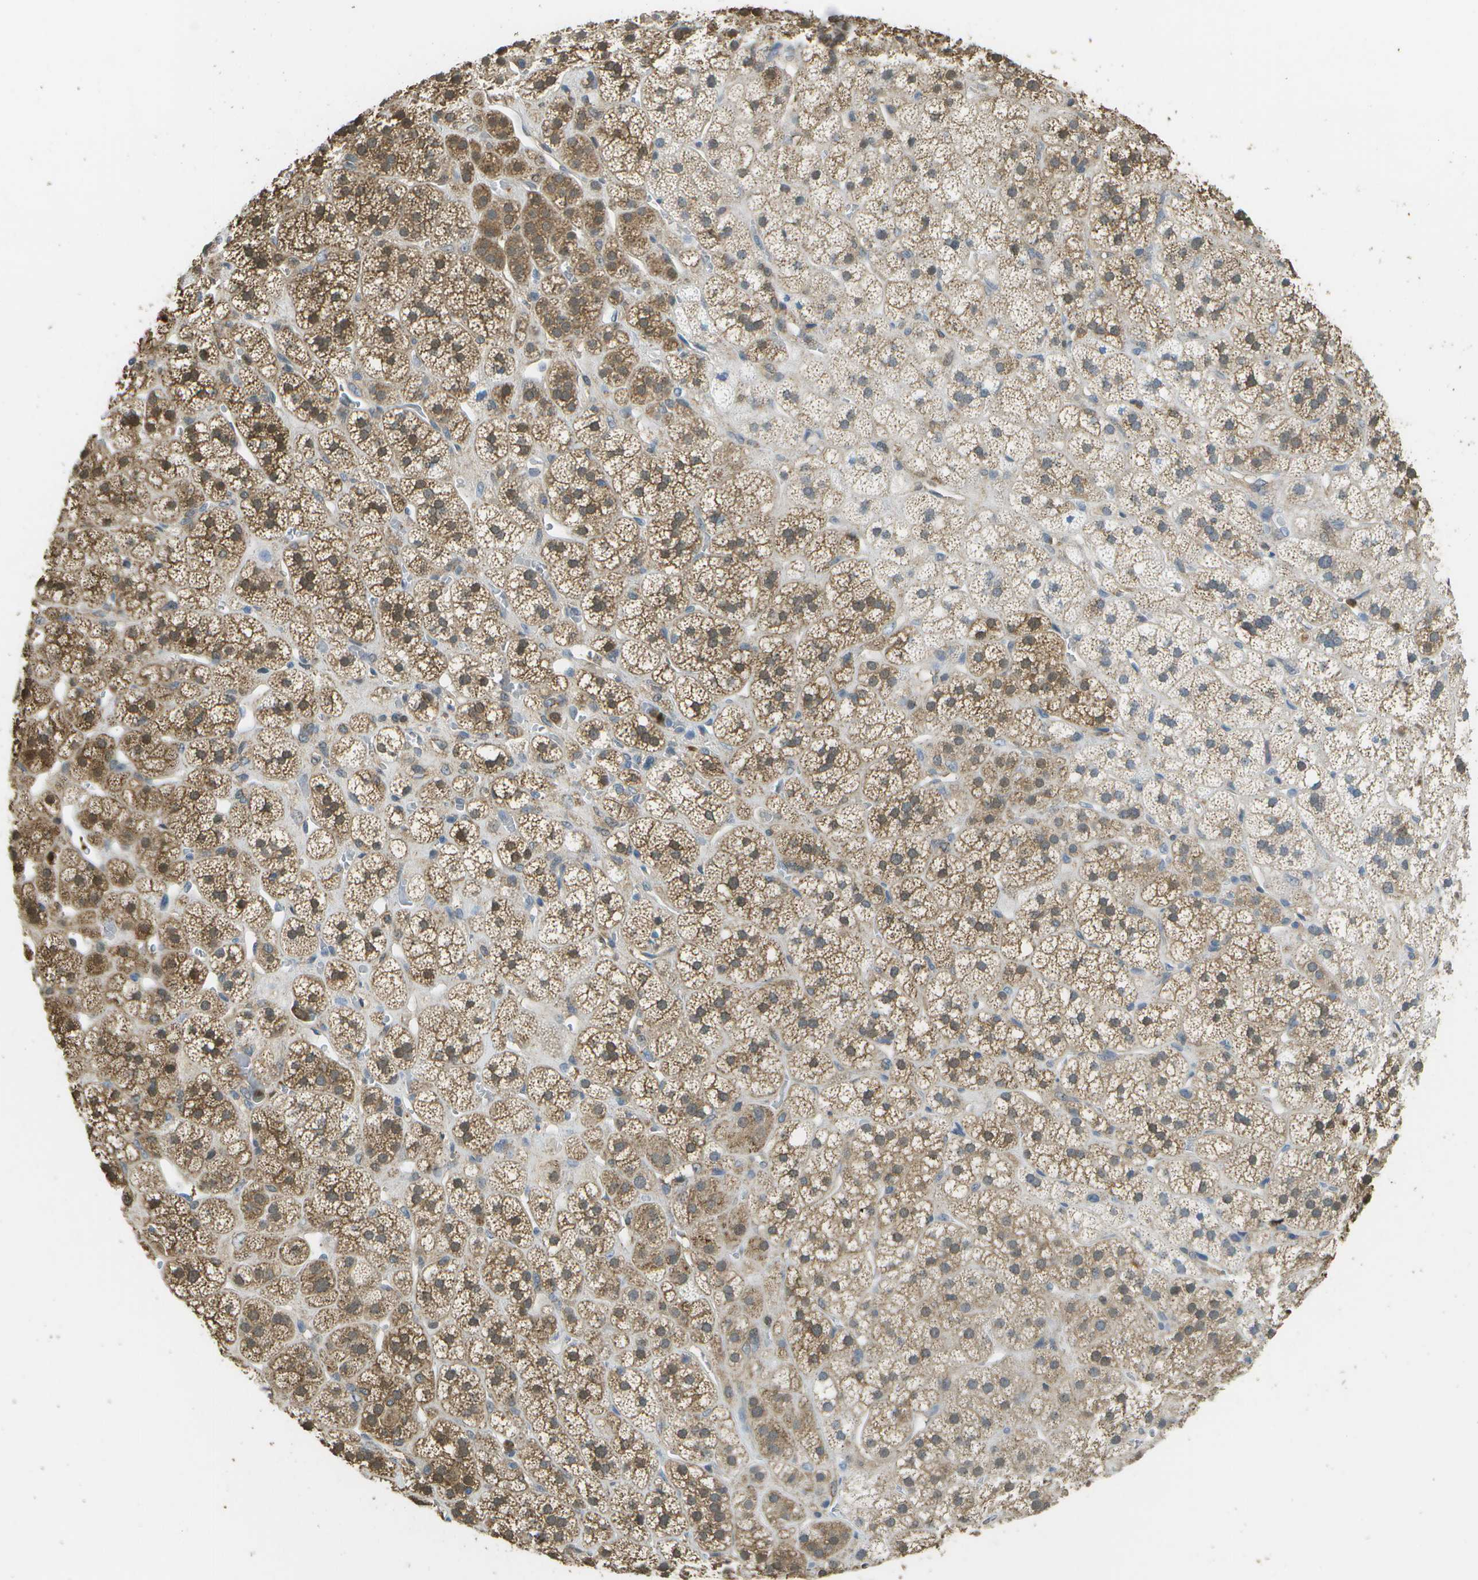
{"staining": {"intensity": "moderate", "quantity": ">75%", "location": "cytoplasmic/membranous"}, "tissue": "adrenal gland", "cell_type": "Glandular cells", "image_type": "normal", "snomed": [{"axis": "morphology", "description": "Normal tissue, NOS"}, {"axis": "topography", "description": "Adrenal gland"}], "caption": "Protein positivity by immunohistochemistry (IHC) shows moderate cytoplasmic/membranous expression in approximately >75% of glandular cells in normal adrenal gland.", "gene": "CACHD1", "patient": {"sex": "male", "age": 56}}